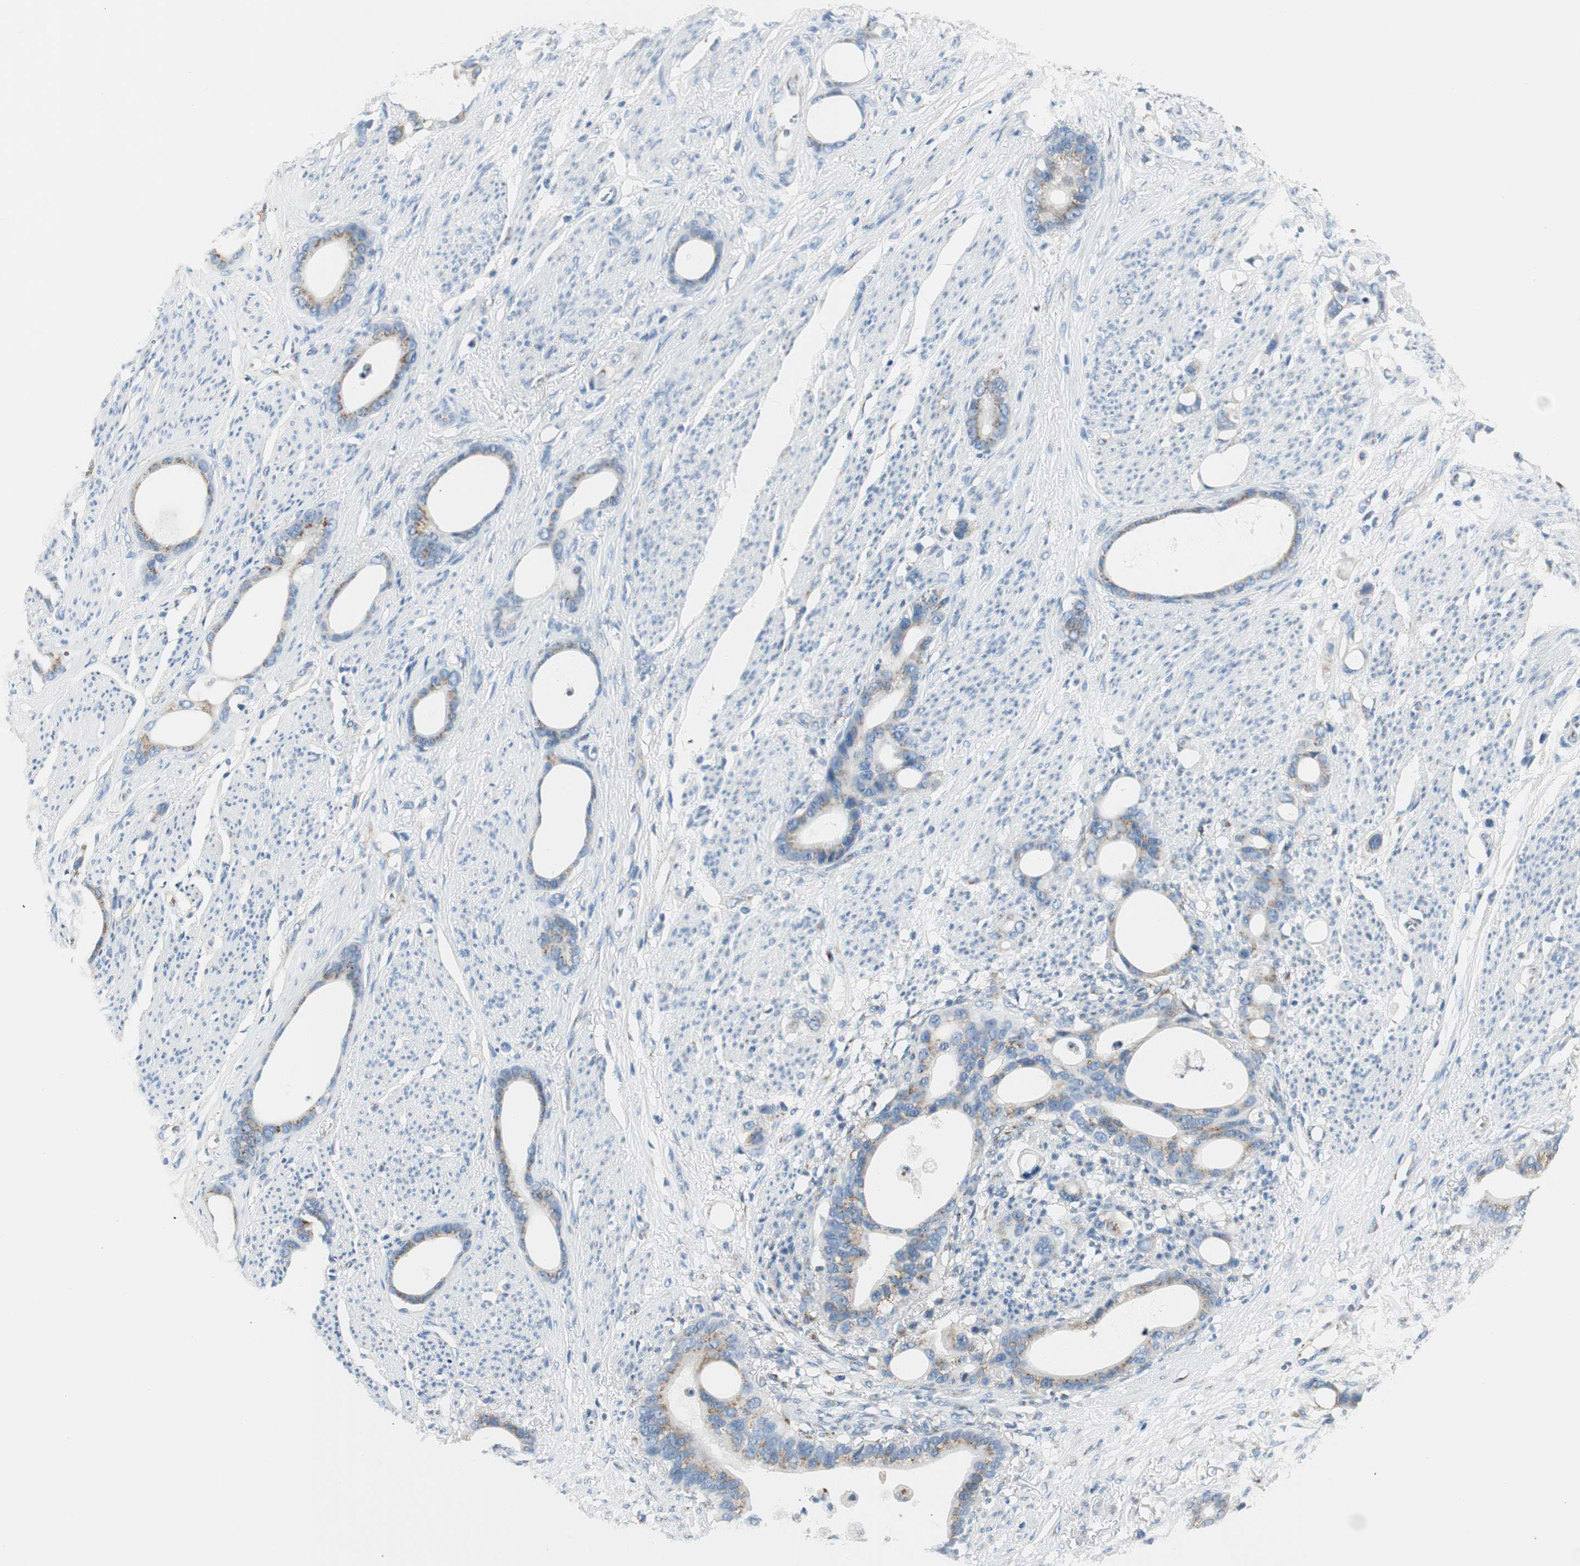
{"staining": {"intensity": "weak", "quantity": "25%-75%", "location": "cytoplasmic/membranous"}, "tissue": "stomach cancer", "cell_type": "Tumor cells", "image_type": "cancer", "snomed": [{"axis": "morphology", "description": "Adenocarcinoma, NOS"}, {"axis": "topography", "description": "Stomach"}], "caption": "Immunohistochemistry (IHC) histopathology image of neoplastic tissue: stomach cancer (adenocarcinoma) stained using immunohistochemistry exhibits low levels of weak protein expression localized specifically in the cytoplasmic/membranous of tumor cells, appearing as a cytoplasmic/membranous brown color.", "gene": "TMF1", "patient": {"sex": "female", "age": 75}}